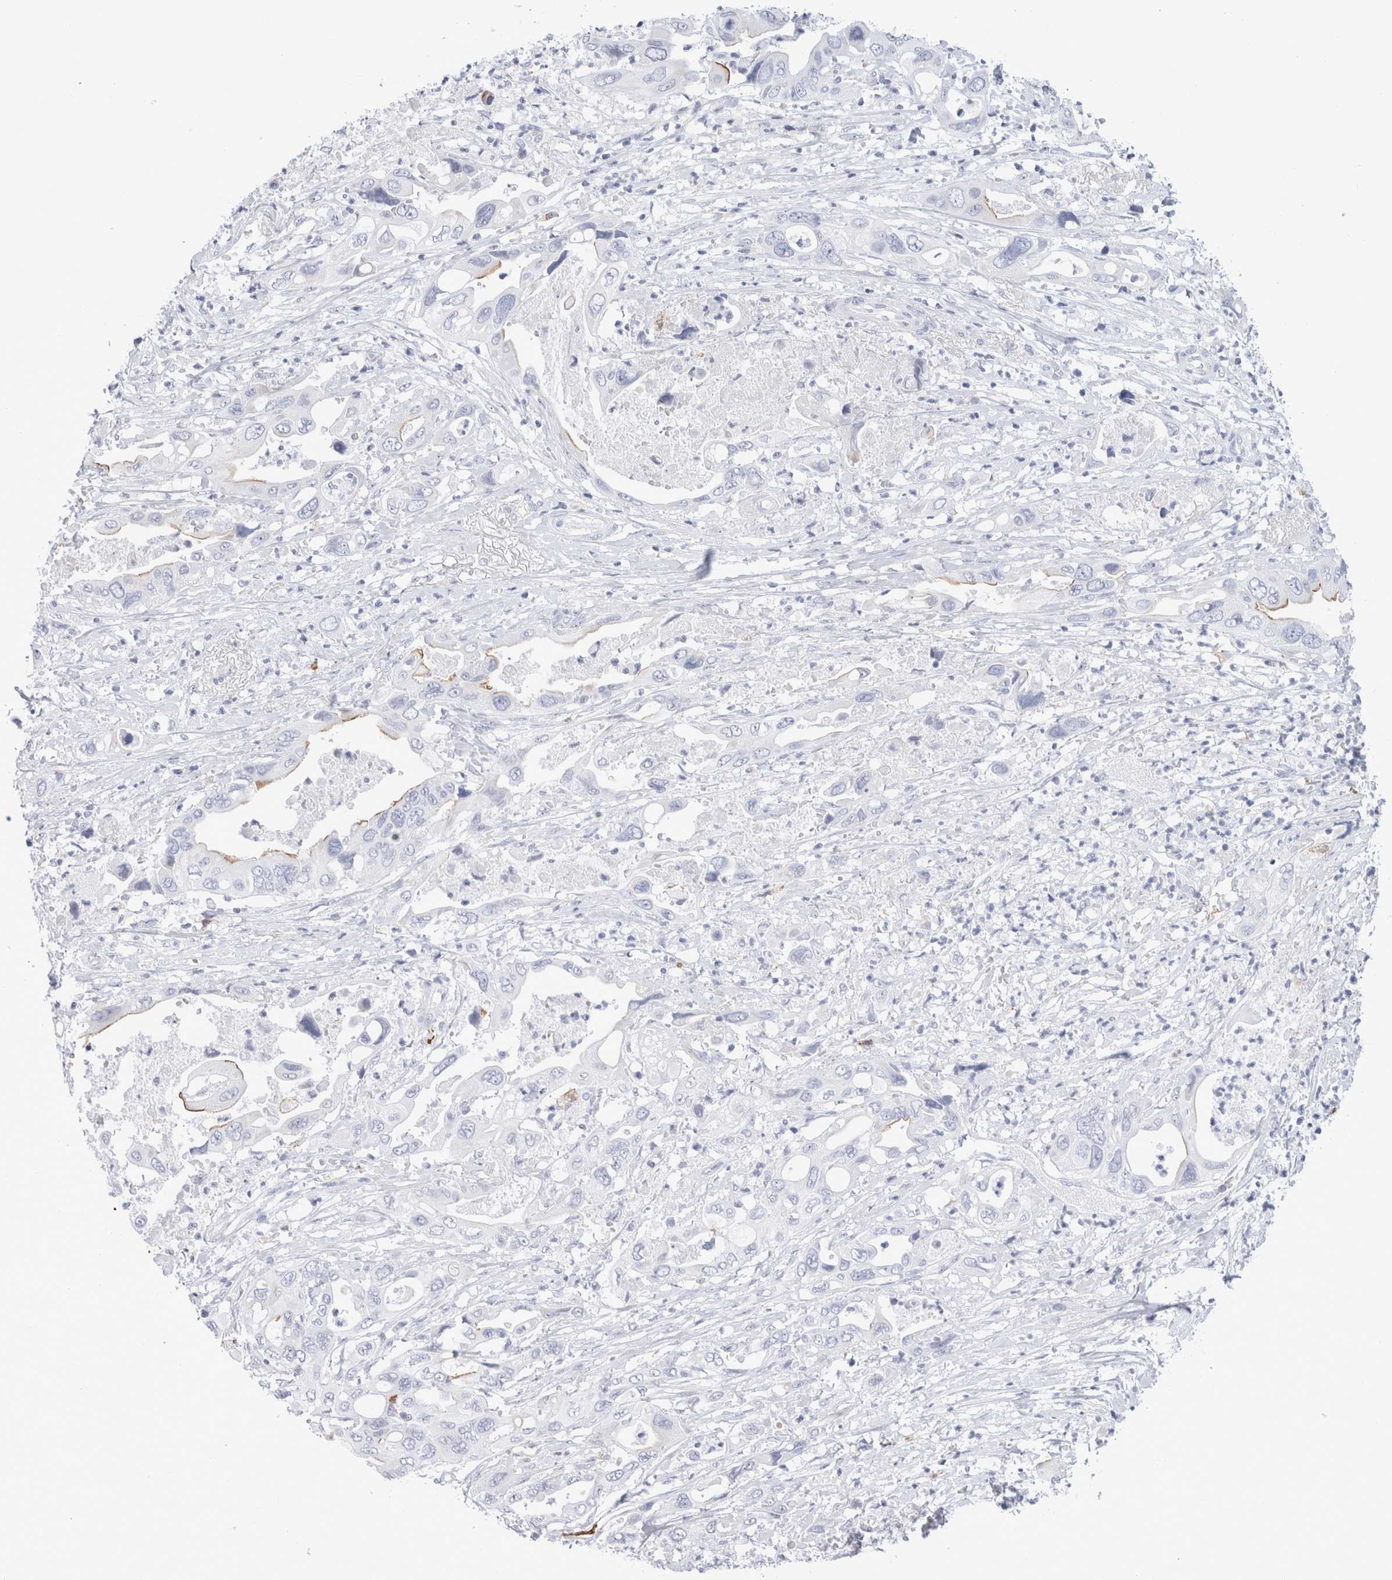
{"staining": {"intensity": "weak", "quantity": "<25%", "location": "cytoplasmic/membranous"}, "tissue": "pancreatic cancer", "cell_type": "Tumor cells", "image_type": "cancer", "snomed": [{"axis": "morphology", "description": "Adenocarcinoma, NOS"}, {"axis": "topography", "description": "Pancreas"}], "caption": "Immunohistochemistry (IHC) histopathology image of neoplastic tissue: adenocarcinoma (pancreatic) stained with DAB shows no significant protein staining in tumor cells. The staining was performed using DAB to visualize the protein expression in brown, while the nuclei were stained in blue with hematoxylin (Magnification: 20x).", "gene": "MUC15", "patient": {"sex": "male", "age": 66}}